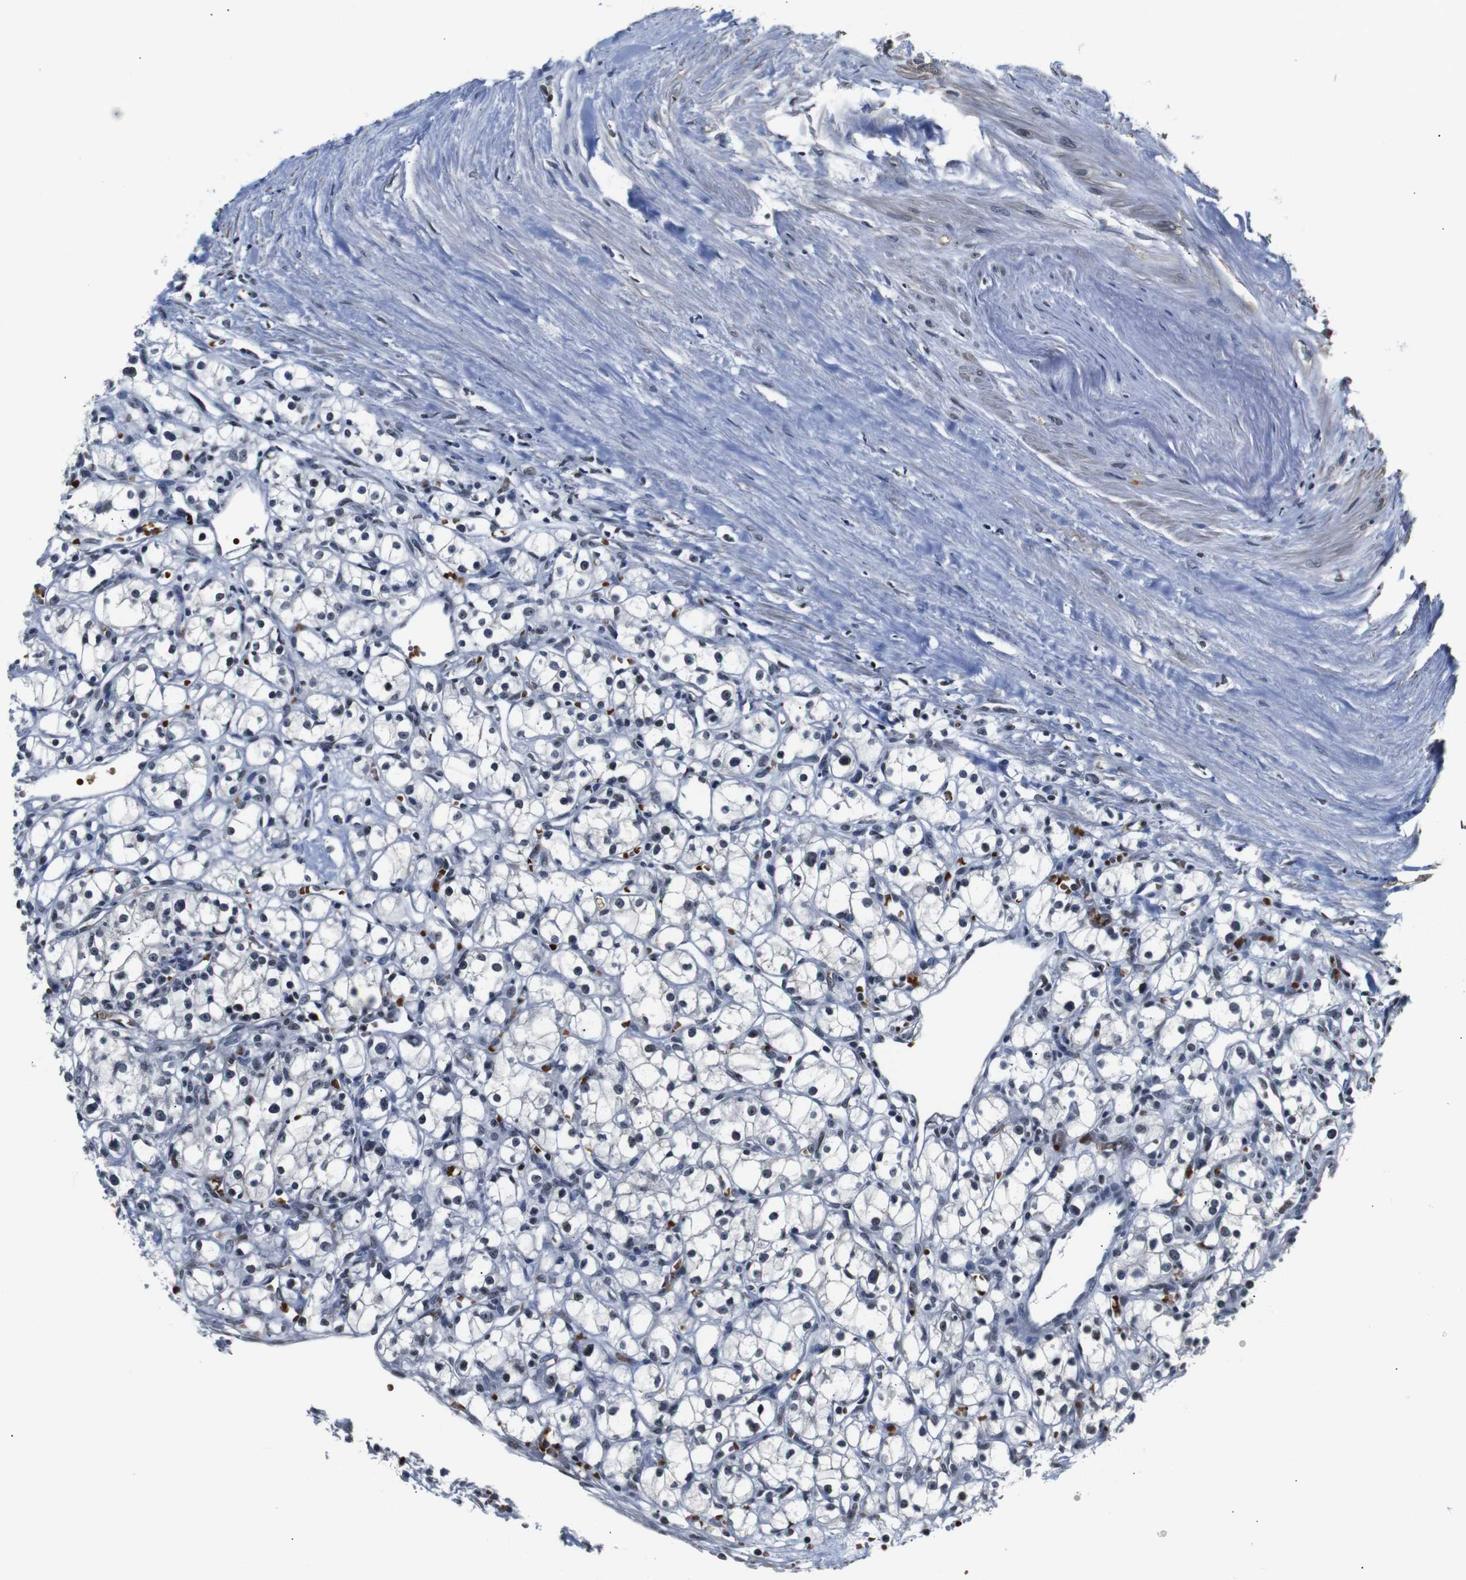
{"staining": {"intensity": "weak", "quantity": "<25%", "location": "nuclear"}, "tissue": "renal cancer", "cell_type": "Tumor cells", "image_type": "cancer", "snomed": [{"axis": "morphology", "description": "Adenocarcinoma, NOS"}, {"axis": "topography", "description": "Kidney"}], "caption": "The immunohistochemistry image has no significant positivity in tumor cells of renal cancer (adenocarcinoma) tissue.", "gene": "ILDR2", "patient": {"sex": "male", "age": 56}}